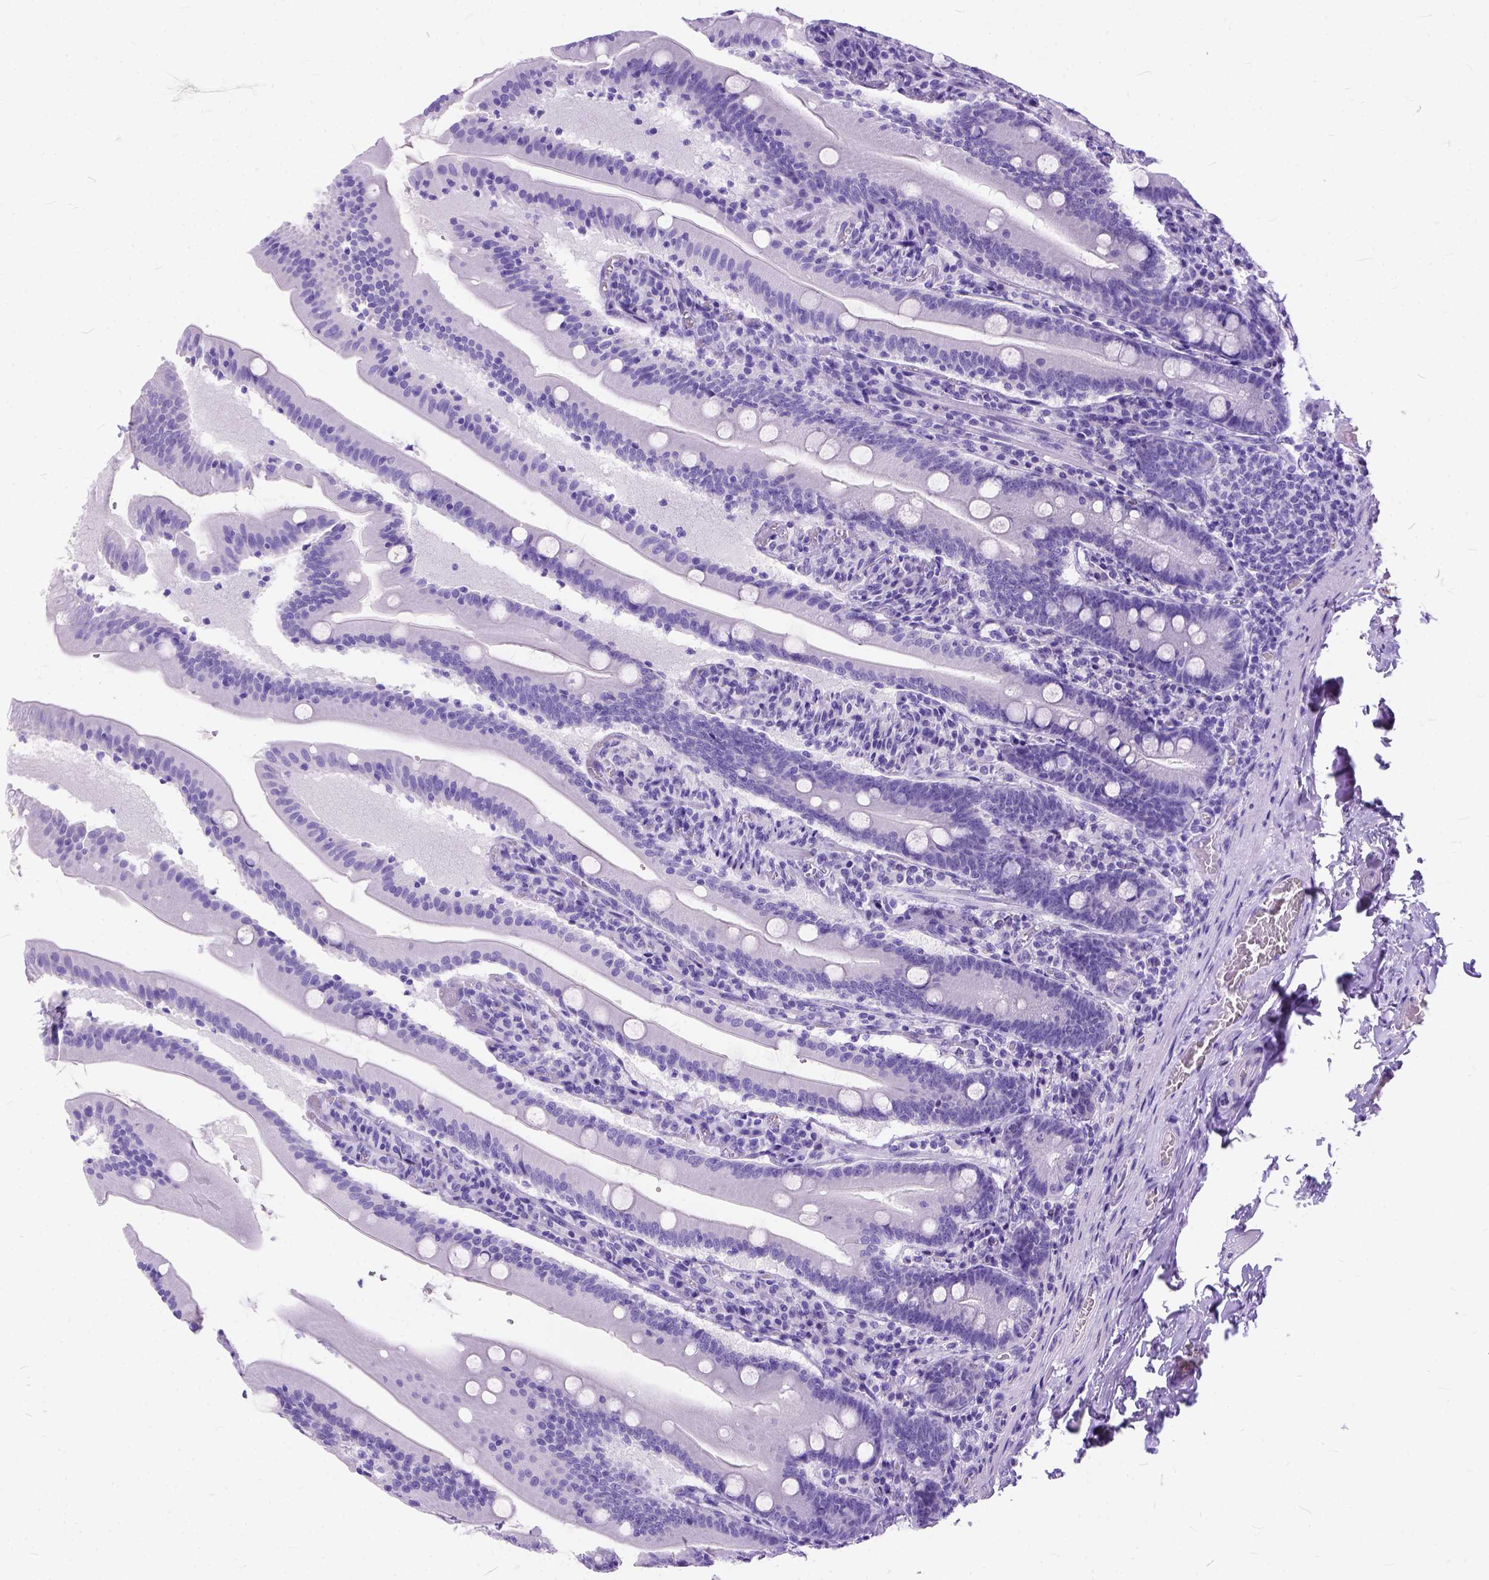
{"staining": {"intensity": "negative", "quantity": "none", "location": "none"}, "tissue": "small intestine", "cell_type": "Glandular cells", "image_type": "normal", "snomed": [{"axis": "morphology", "description": "Normal tissue, NOS"}, {"axis": "topography", "description": "Small intestine"}], "caption": "IHC image of benign small intestine: human small intestine stained with DAB reveals no significant protein expression in glandular cells. The staining is performed using DAB brown chromogen with nuclei counter-stained in using hematoxylin.", "gene": "C1QTNF3", "patient": {"sex": "male", "age": 37}}